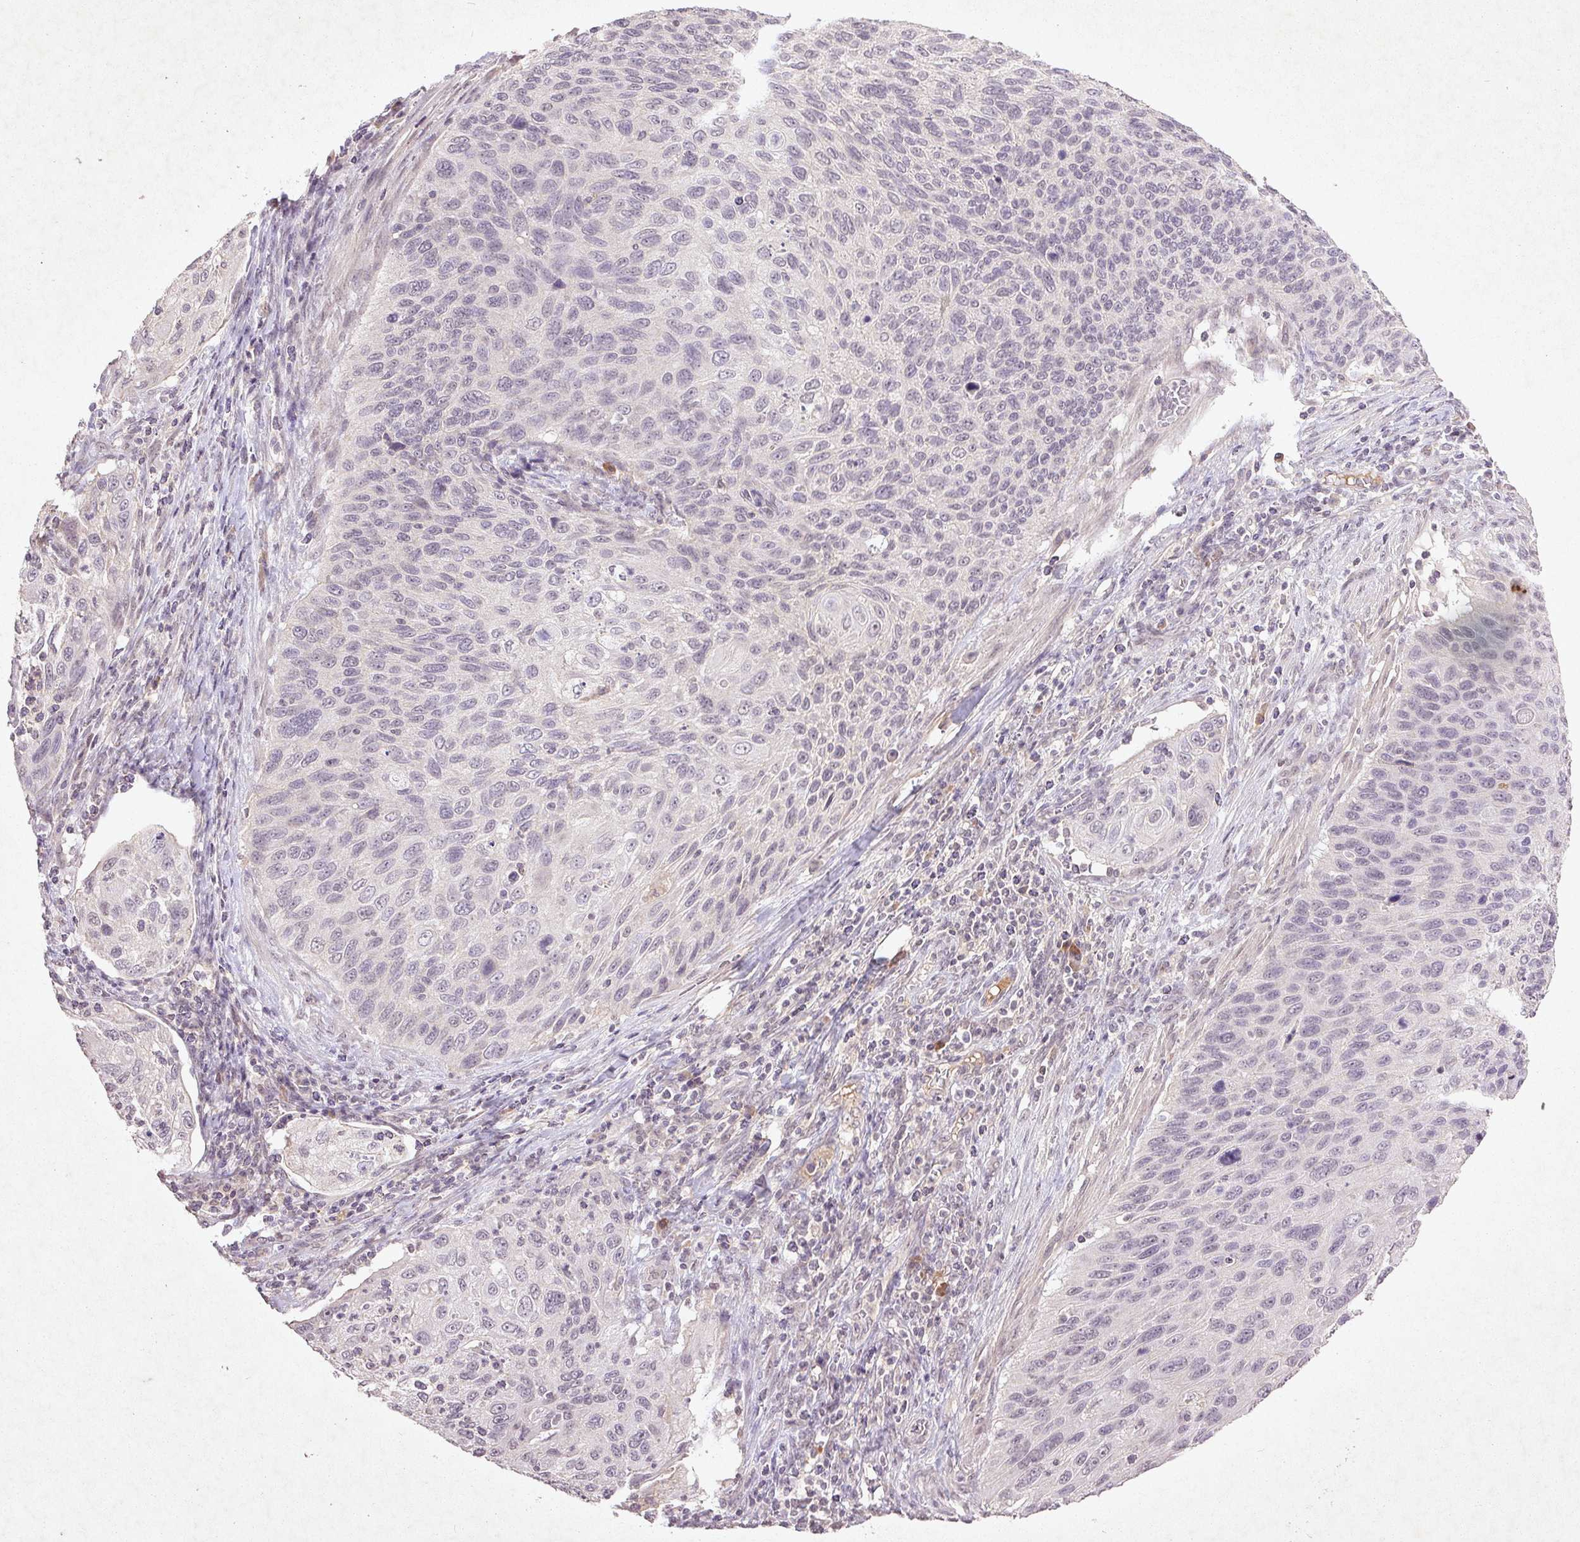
{"staining": {"intensity": "negative", "quantity": "none", "location": "none"}, "tissue": "cervical cancer", "cell_type": "Tumor cells", "image_type": "cancer", "snomed": [{"axis": "morphology", "description": "Squamous cell carcinoma, NOS"}, {"axis": "topography", "description": "Cervix"}], "caption": "High magnification brightfield microscopy of cervical squamous cell carcinoma stained with DAB (3,3'-diaminobenzidine) (brown) and counterstained with hematoxylin (blue): tumor cells show no significant positivity.", "gene": "FAM168B", "patient": {"sex": "female", "age": 70}}